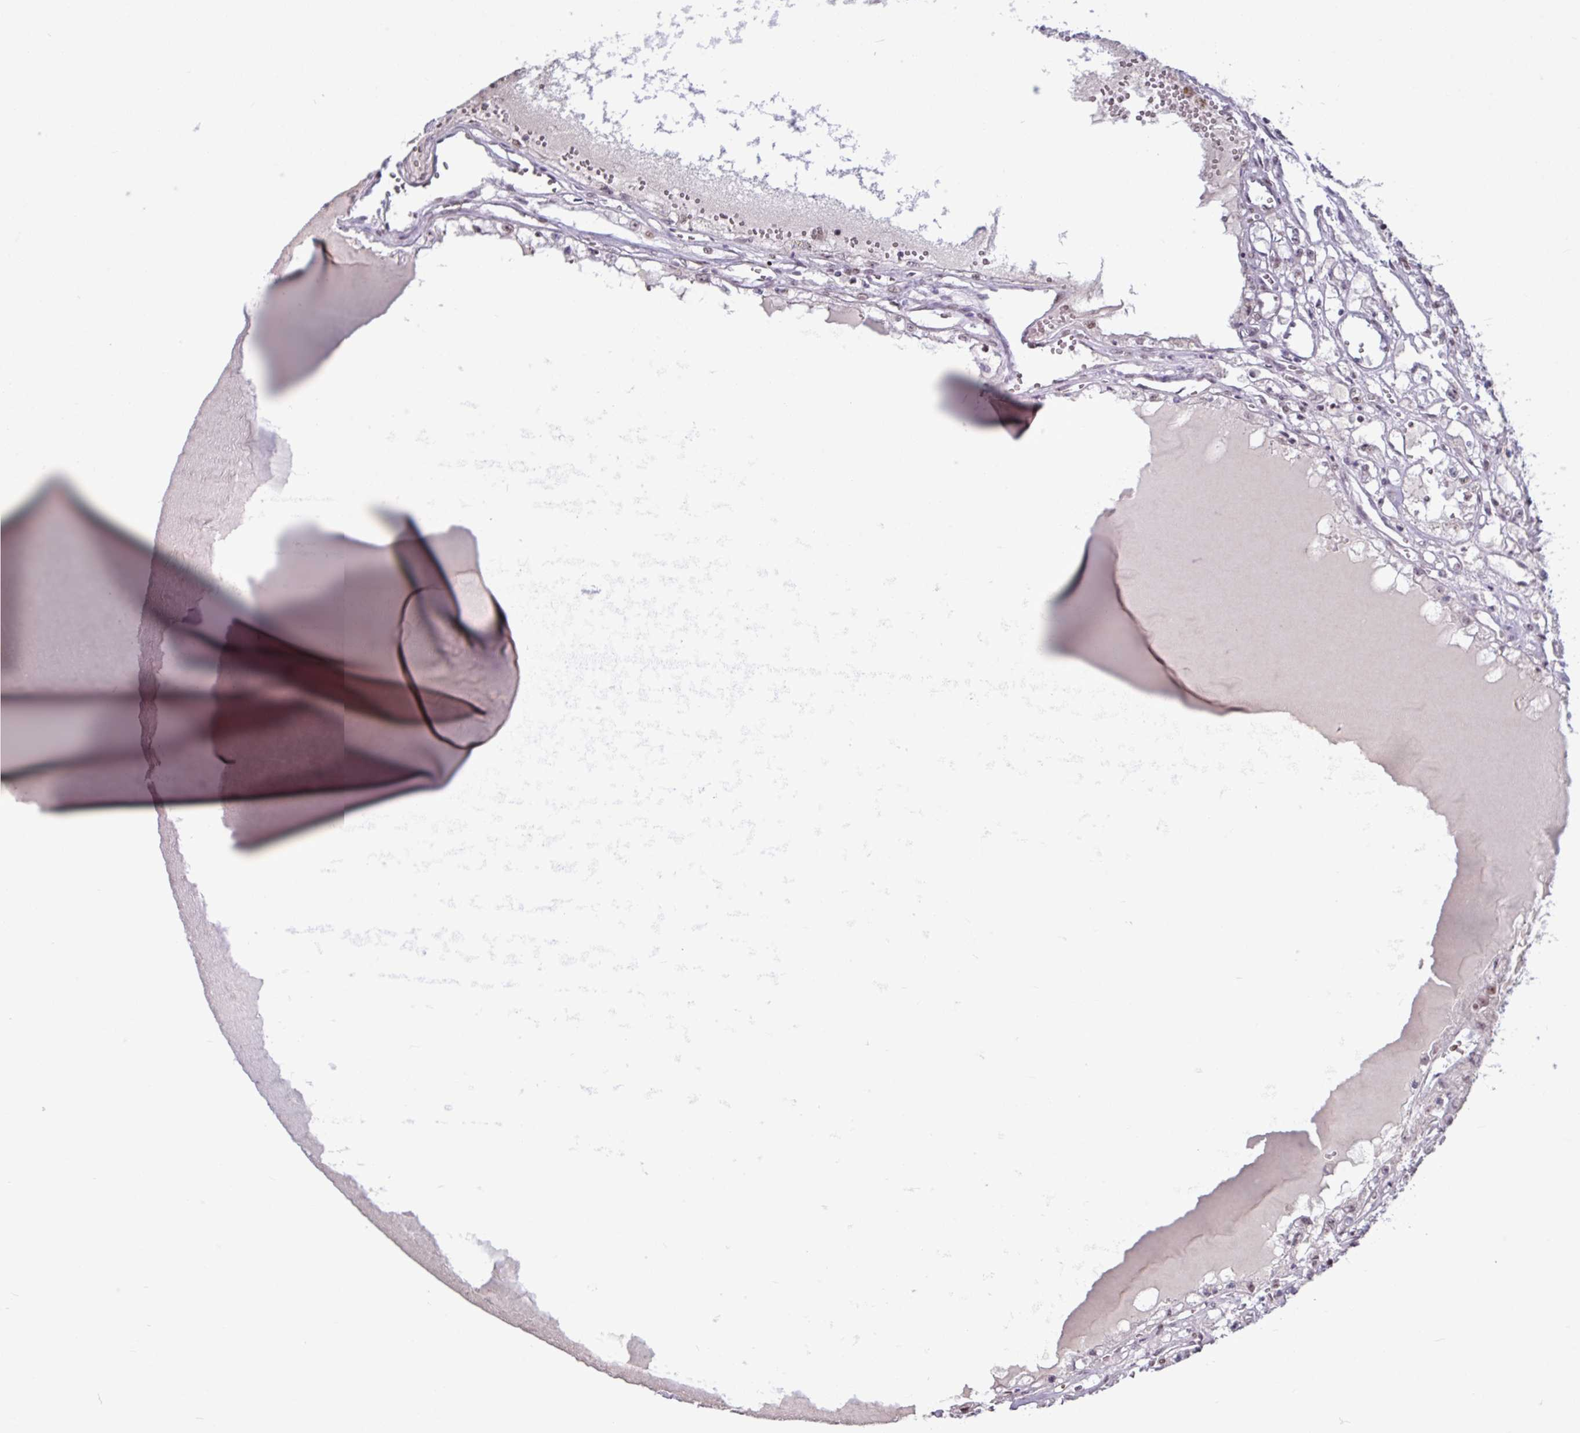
{"staining": {"intensity": "negative", "quantity": "none", "location": "none"}, "tissue": "renal cancer", "cell_type": "Tumor cells", "image_type": "cancer", "snomed": [{"axis": "morphology", "description": "Adenocarcinoma, NOS"}, {"axis": "topography", "description": "Kidney"}], "caption": "A photomicrograph of human renal cancer (adenocarcinoma) is negative for staining in tumor cells. Brightfield microscopy of IHC stained with DAB (brown) and hematoxylin (blue), captured at high magnification.", "gene": "TDG", "patient": {"sex": "male", "age": 56}}